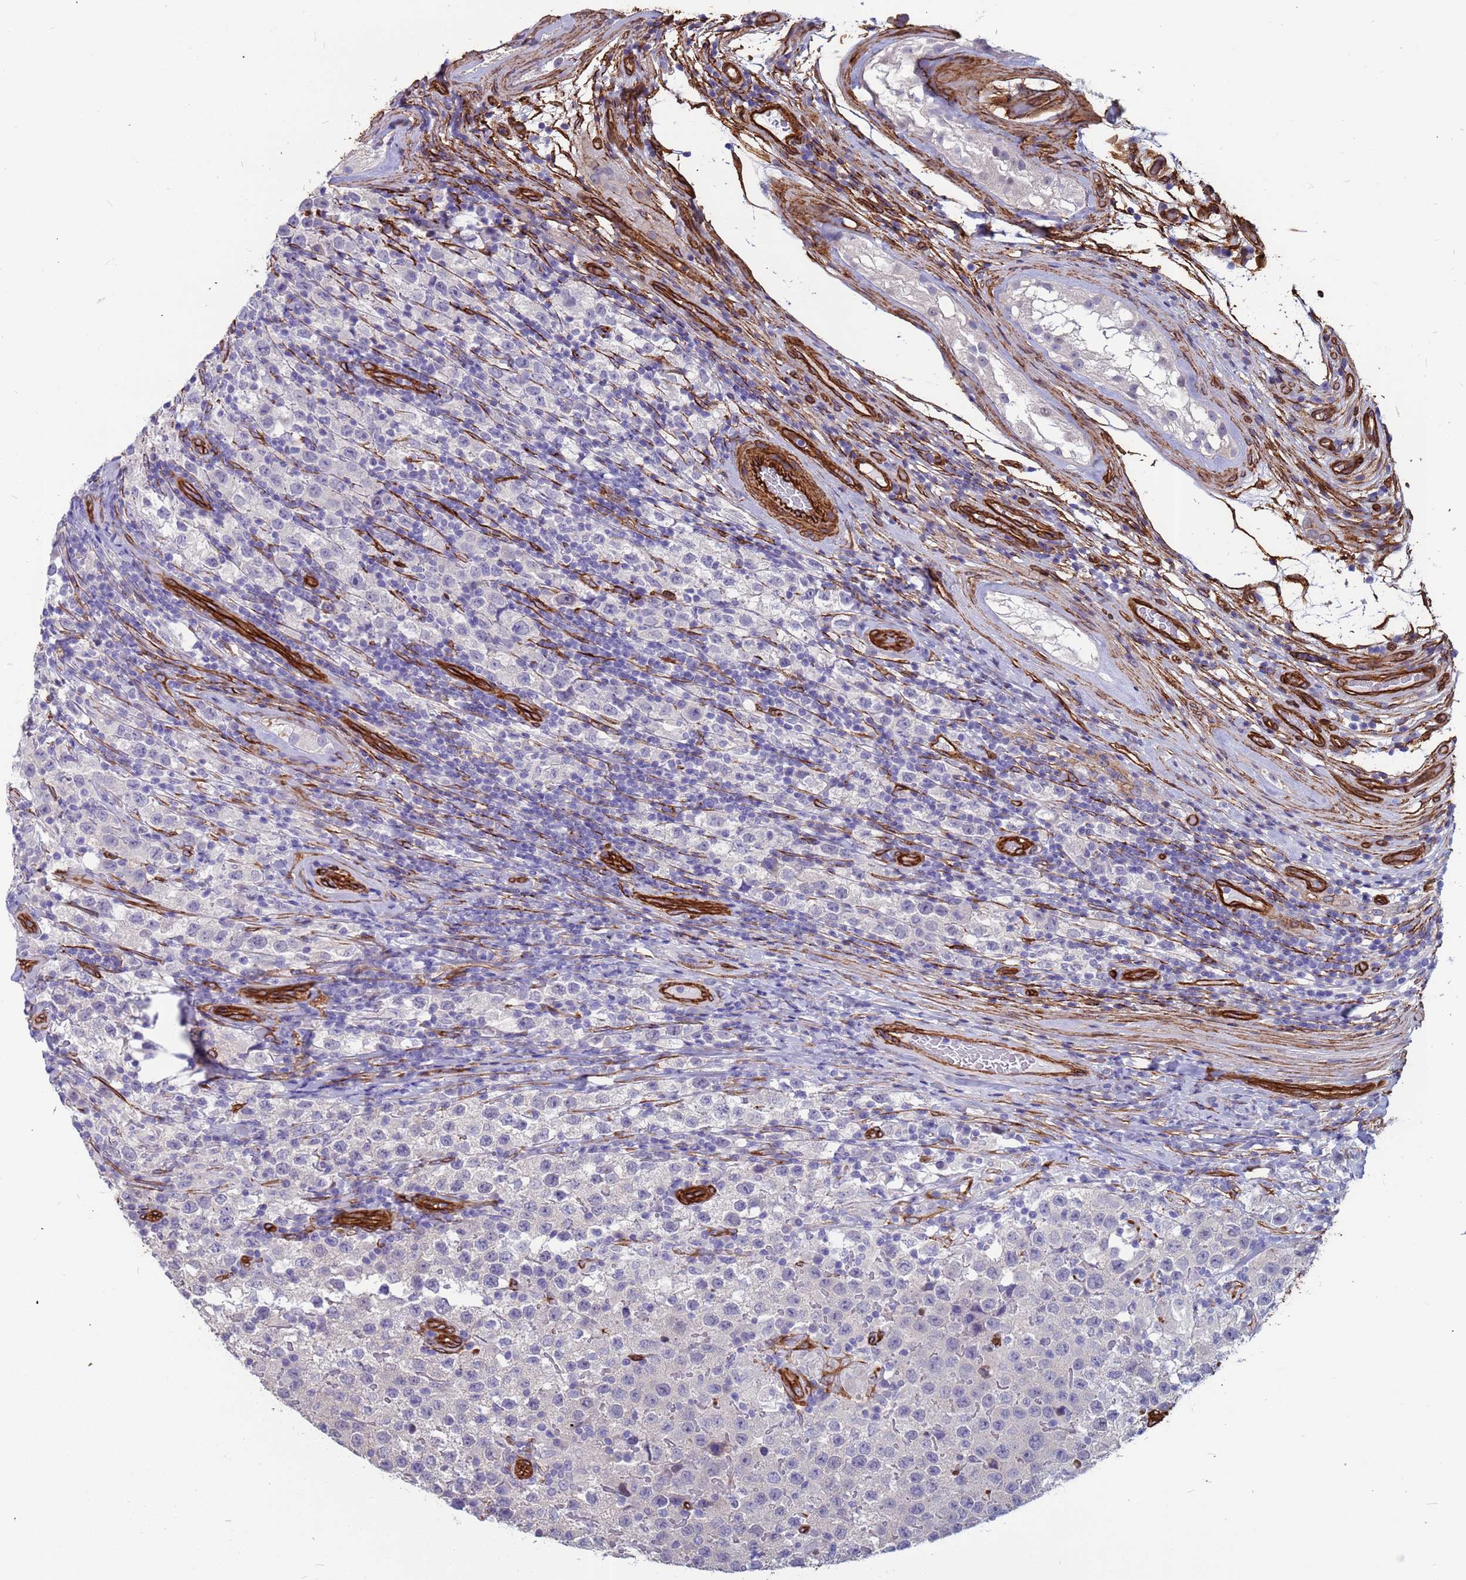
{"staining": {"intensity": "negative", "quantity": "none", "location": "none"}, "tissue": "testis cancer", "cell_type": "Tumor cells", "image_type": "cancer", "snomed": [{"axis": "morphology", "description": "Seminoma, NOS"}, {"axis": "morphology", "description": "Carcinoma, Embryonal, NOS"}, {"axis": "topography", "description": "Testis"}], "caption": "The immunohistochemistry (IHC) photomicrograph has no significant positivity in tumor cells of testis cancer tissue.", "gene": "EHD2", "patient": {"sex": "male", "age": 41}}